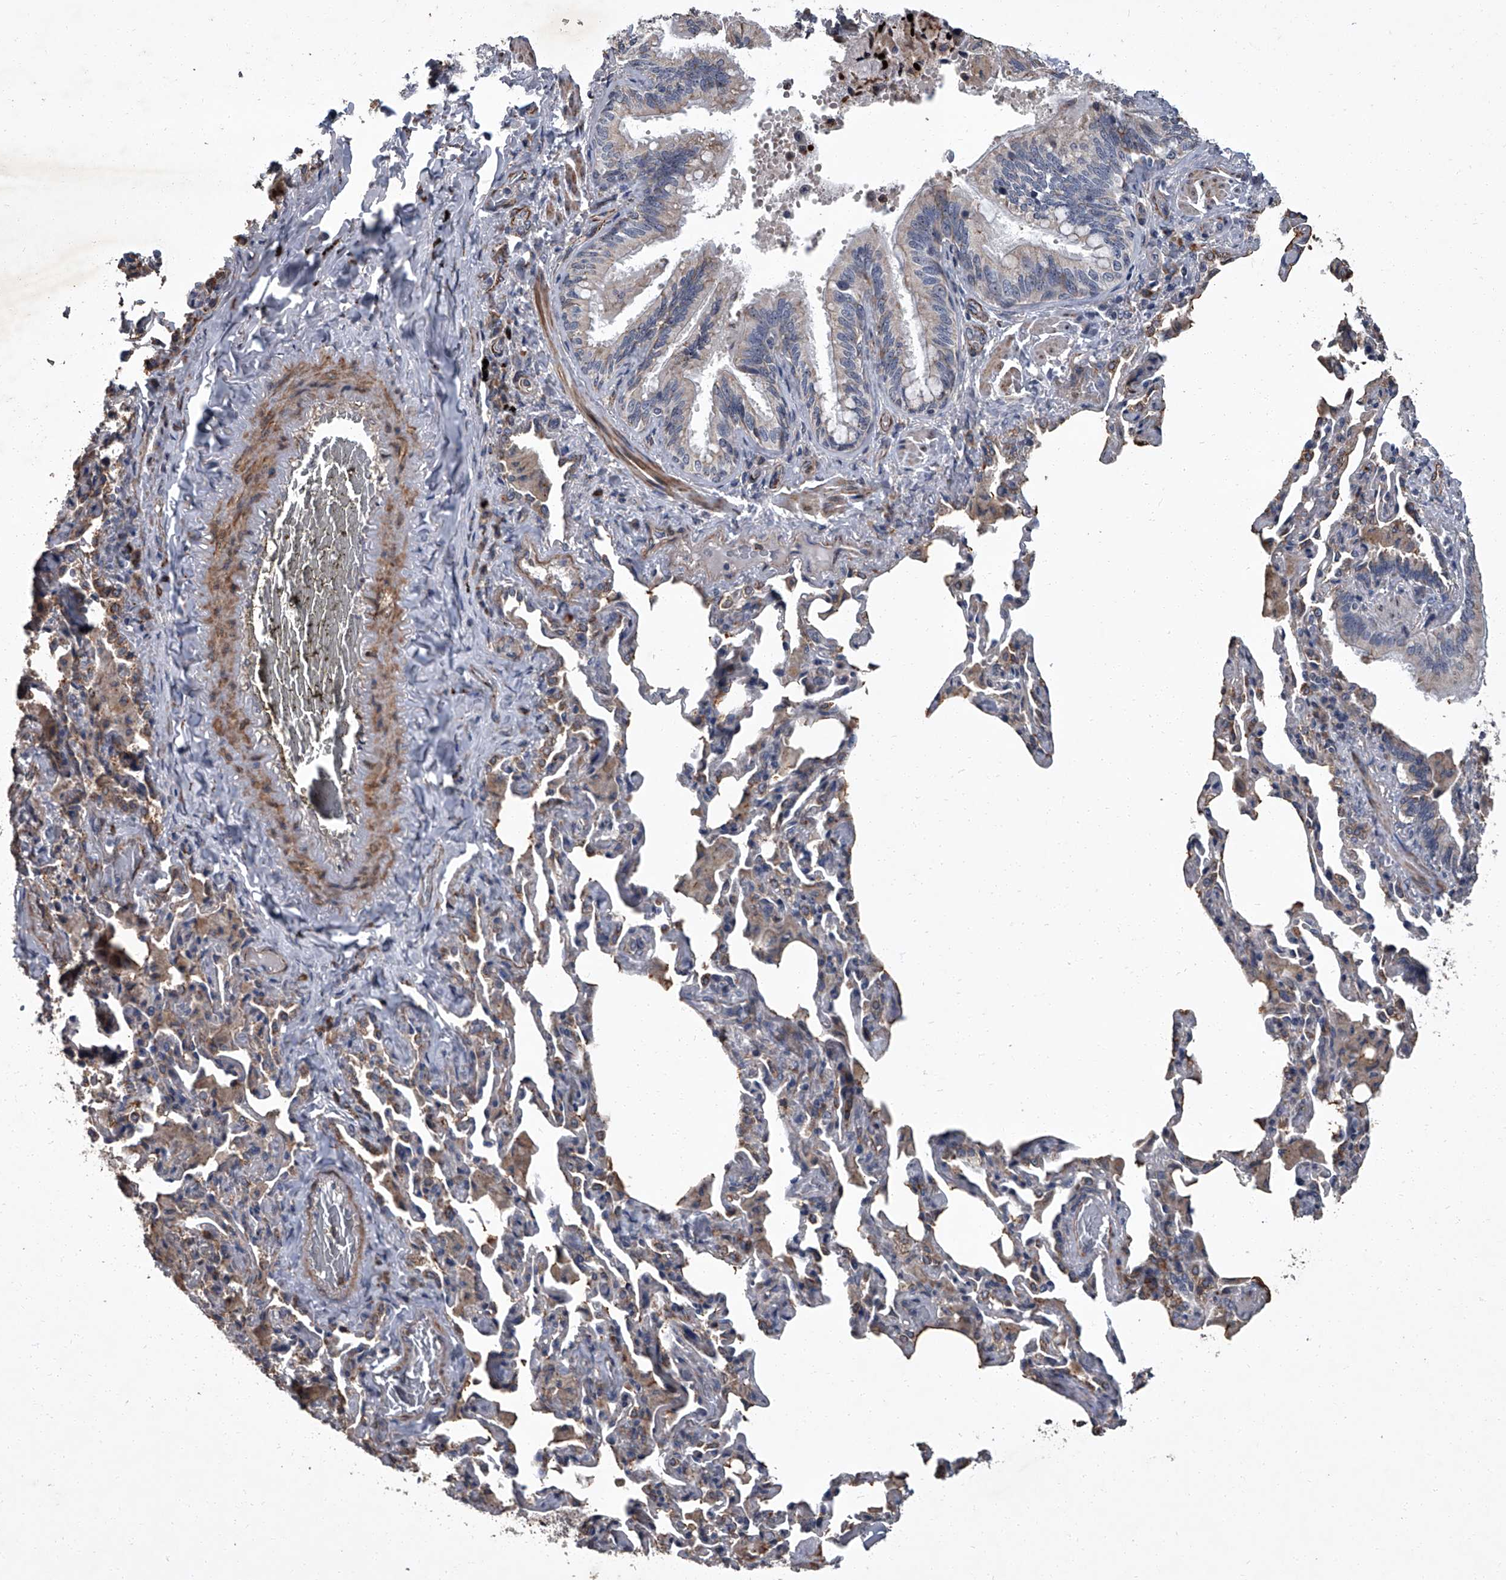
{"staining": {"intensity": "weak", "quantity": "25%-75%", "location": "cytoplasmic/membranous"}, "tissue": "bronchus", "cell_type": "Respiratory epithelial cells", "image_type": "normal", "snomed": [{"axis": "morphology", "description": "Normal tissue, NOS"}, {"axis": "morphology", "description": "Inflammation, NOS"}, {"axis": "topography", "description": "Lung"}], "caption": "The photomicrograph exhibits immunohistochemical staining of benign bronchus. There is weak cytoplasmic/membranous staining is identified in approximately 25%-75% of respiratory epithelial cells. (DAB (3,3'-diaminobenzidine) = brown stain, brightfield microscopy at high magnification).", "gene": "SIRT4", "patient": {"sex": "female", "age": 46}}